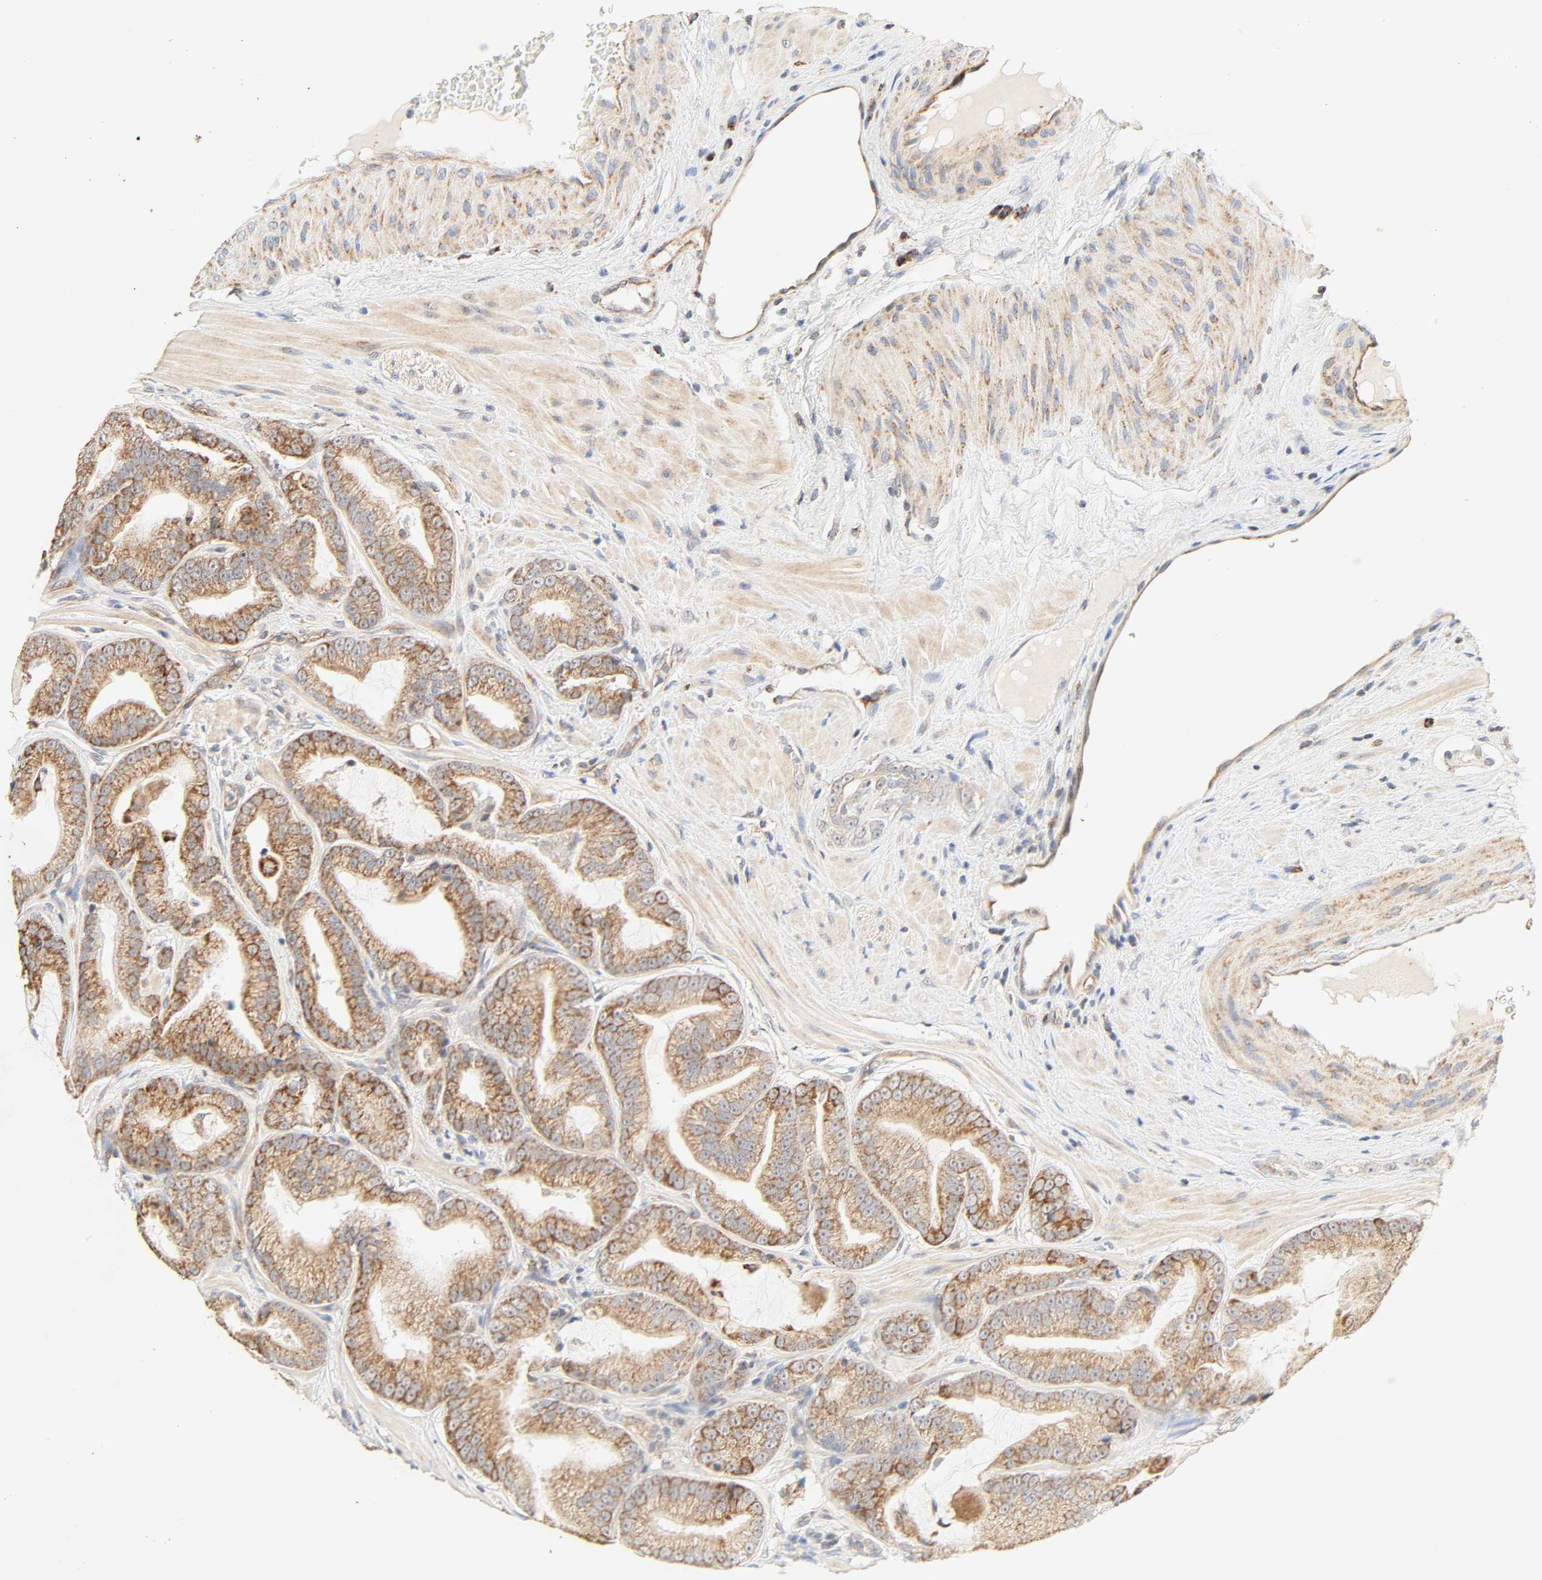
{"staining": {"intensity": "moderate", "quantity": ">75%", "location": "cytoplasmic/membranous"}, "tissue": "prostate cancer", "cell_type": "Tumor cells", "image_type": "cancer", "snomed": [{"axis": "morphology", "description": "Adenocarcinoma, Low grade"}, {"axis": "topography", "description": "Prostate"}], "caption": "This image shows prostate cancer stained with immunohistochemistry to label a protein in brown. The cytoplasmic/membranous of tumor cells show moderate positivity for the protein. Nuclei are counter-stained blue.", "gene": "ZMAT5", "patient": {"sex": "male", "age": 58}}